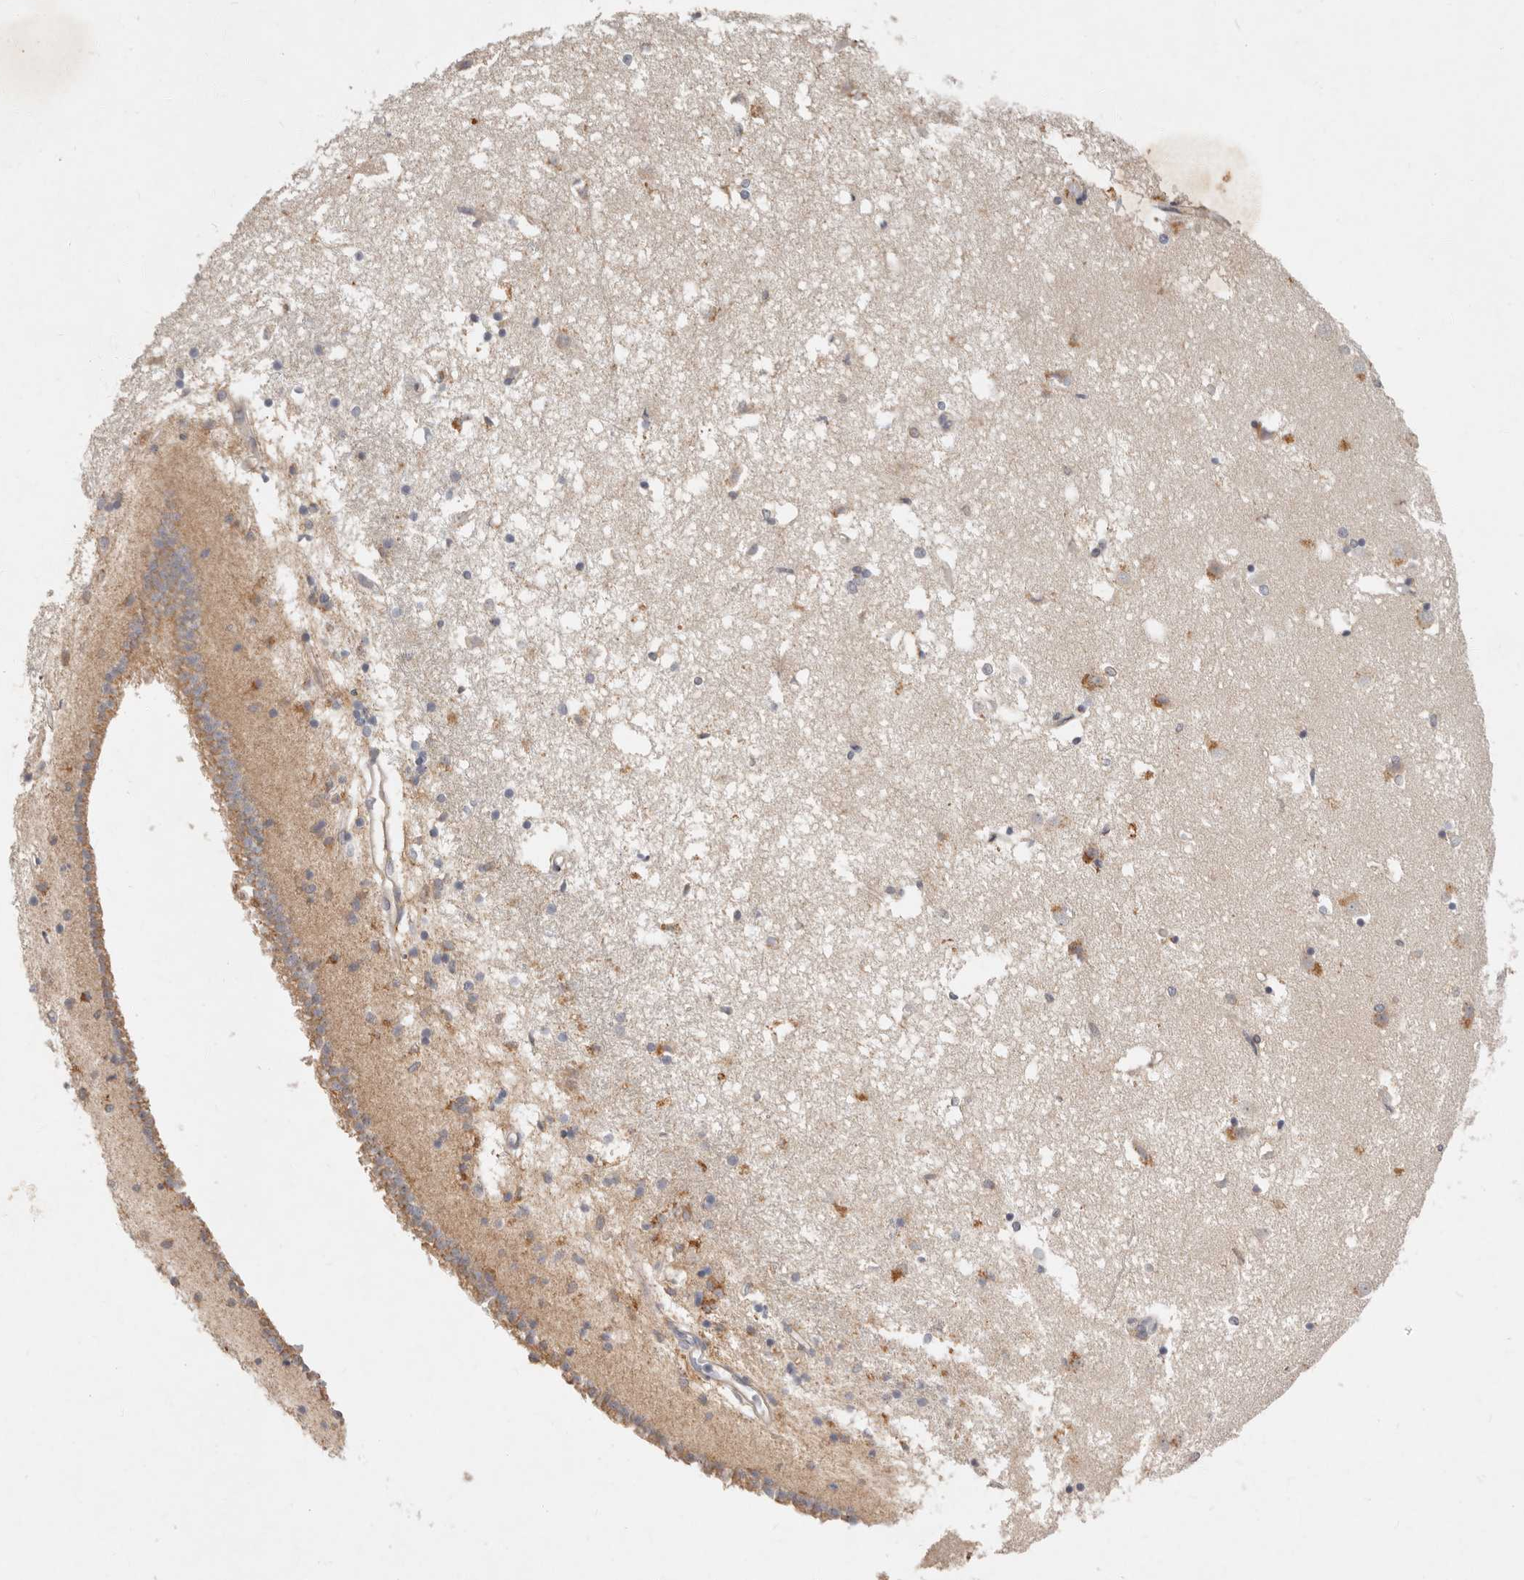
{"staining": {"intensity": "moderate", "quantity": "<25%", "location": "cytoplasmic/membranous"}, "tissue": "caudate", "cell_type": "Glial cells", "image_type": "normal", "snomed": [{"axis": "morphology", "description": "Normal tissue, NOS"}, {"axis": "topography", "description": "Lateral ventricle wall"}], "caption": "Benign caudate demonstrates moderate cytoplasmic/membranous positivity in about <25% of glial cells, visualized by immunohistochemistry. (Stains: DAB in brown, nuclei in blue, Microscopy: brightfield microscopy at high magnification).", "gene": "ARHGEF10L", "patient": {"sex": "male", "age": 45}}